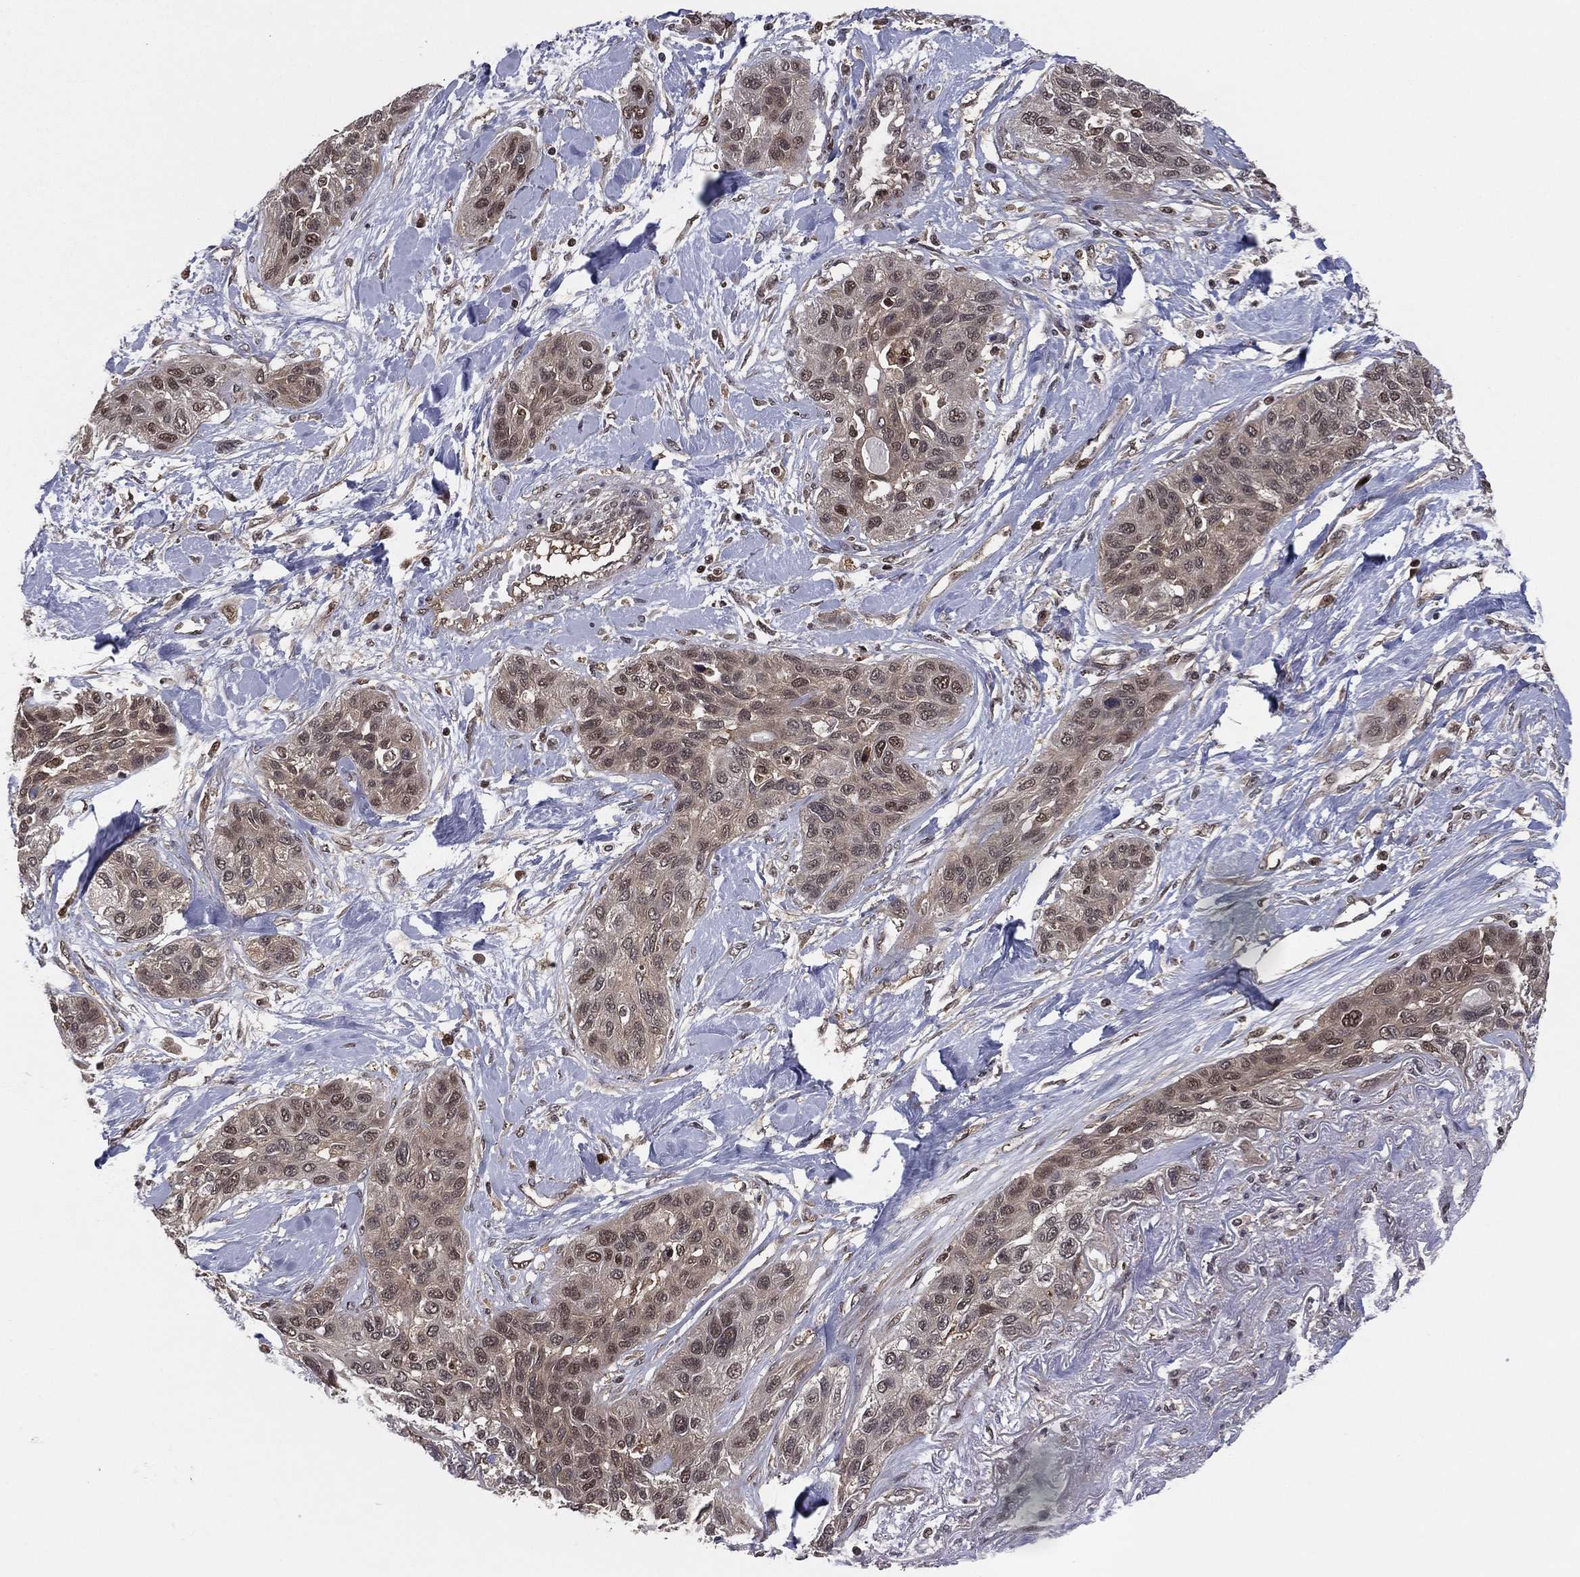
{"staining": {"intensity": "weak", "quantity": "<25%", "location": "cytoplasmic/membranous,nuclear"}, "tissue": "lung cancer", "cell_type": "Tumor cells", "image_type": "cancer", "snomed": [{"axis": "morphology", "description": "Squamous cell carcinoma, NOS"}, {"axis": "topography", "description": "Lung"}], "caption": "The image exhibits no staining of tumor cells in lung cancer (squamous cell carcinoma).", "gene": "ICOSLG", "patient": {"sex": "female", "age": 70}}